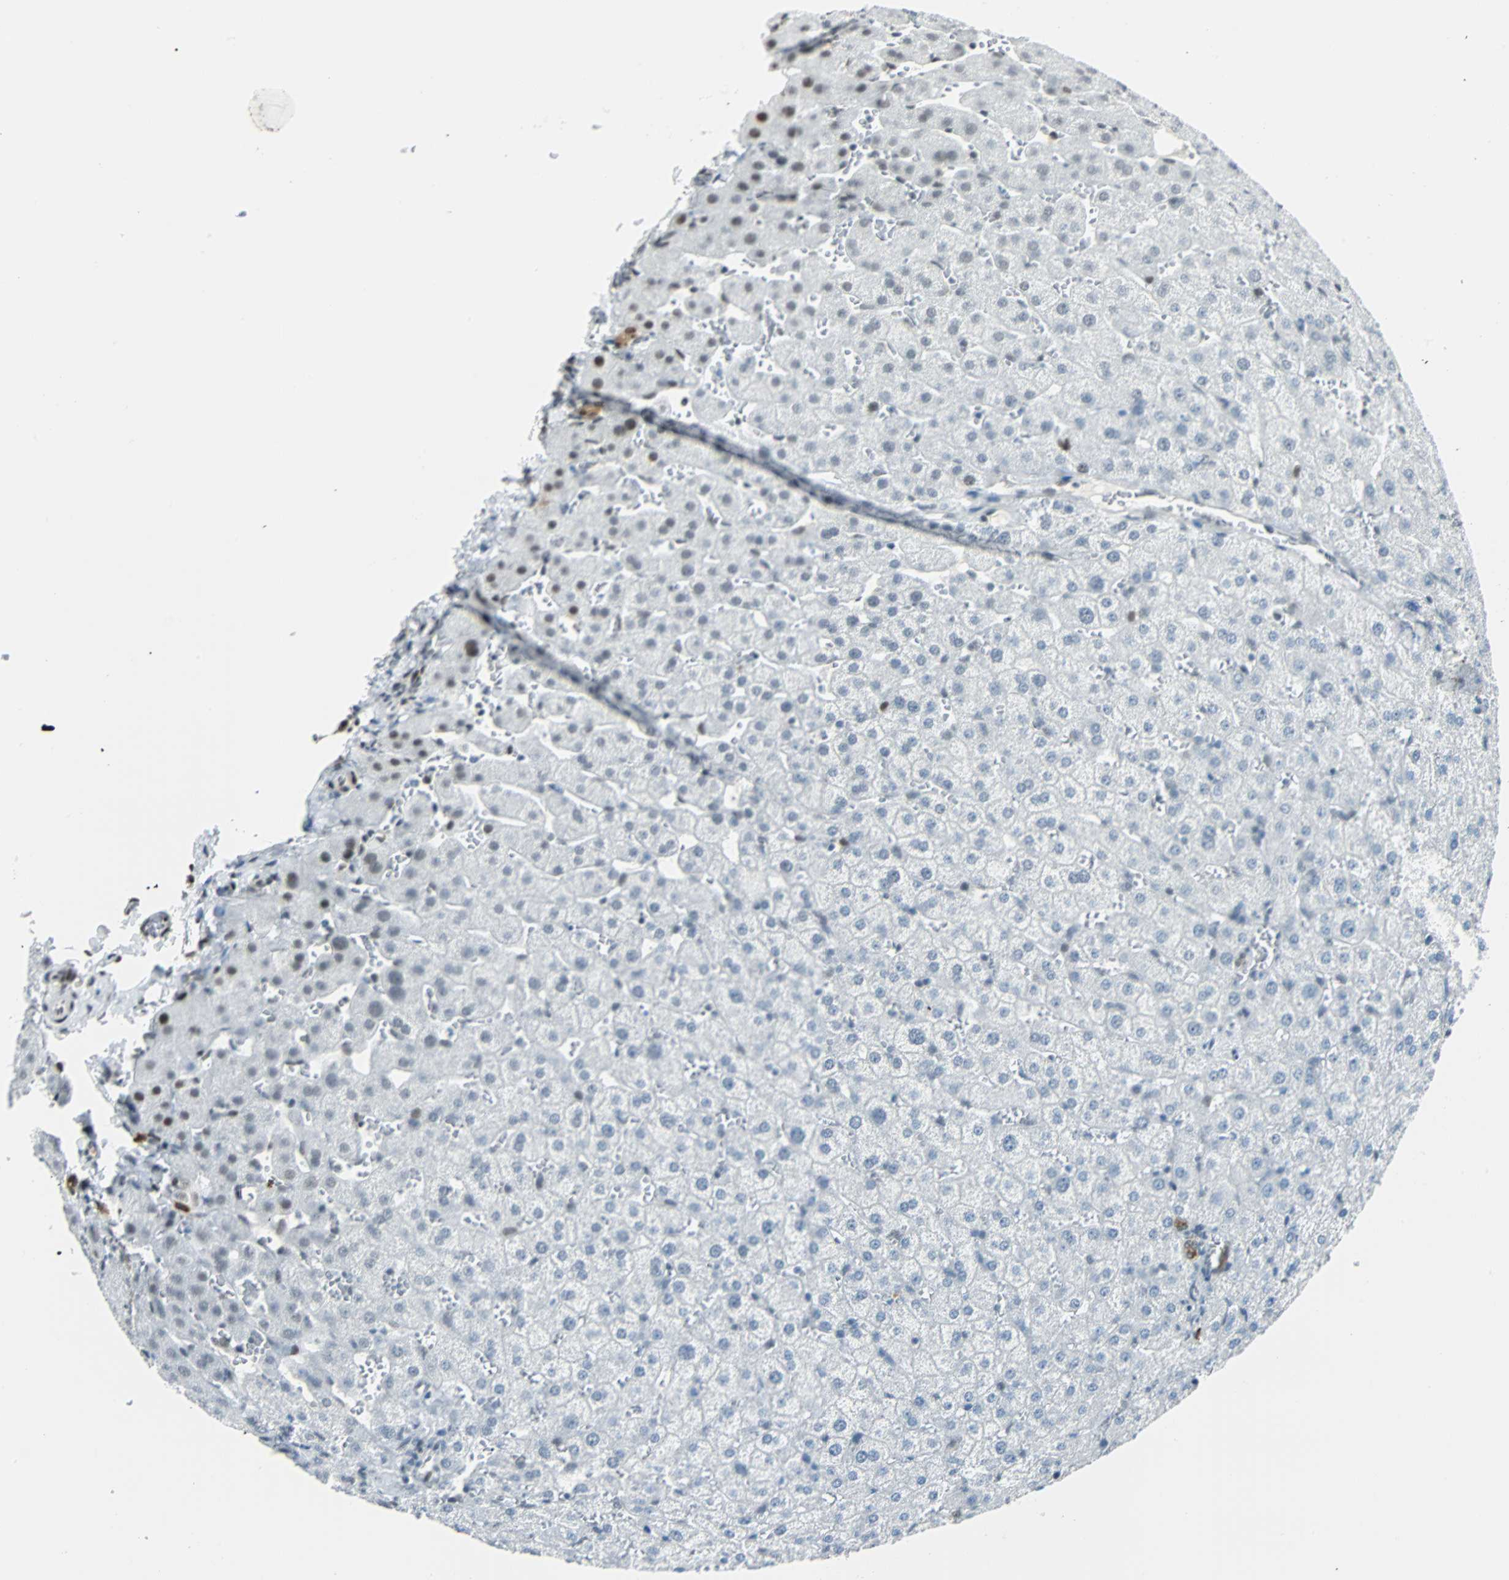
{"staining": {"intensity": "strong", "quantity": ">75%", "location": "cytoplasmic/membranous"}, "tissue": "liver", "cell_type": "Cholangiocytes", "image_type": "normal", "snomed": [{"axis": "morphology", "description": "Normal tissue, NOS"}, {"axis": "morphology", "description": "Fibrosis, NOS"}, {"axis": "topography", "description": "Liver"}], "caption": "This photomicrograph demonstrates normal liver stained with immunohistochemistry to label a protein in brown. The cytoplasmic/membranous of cholangiocytes show strong positivity for the protein. Nuclei are counter-stained blue.", "gene": "NELFE", "patient": {"sex": "female", "age": 29}}